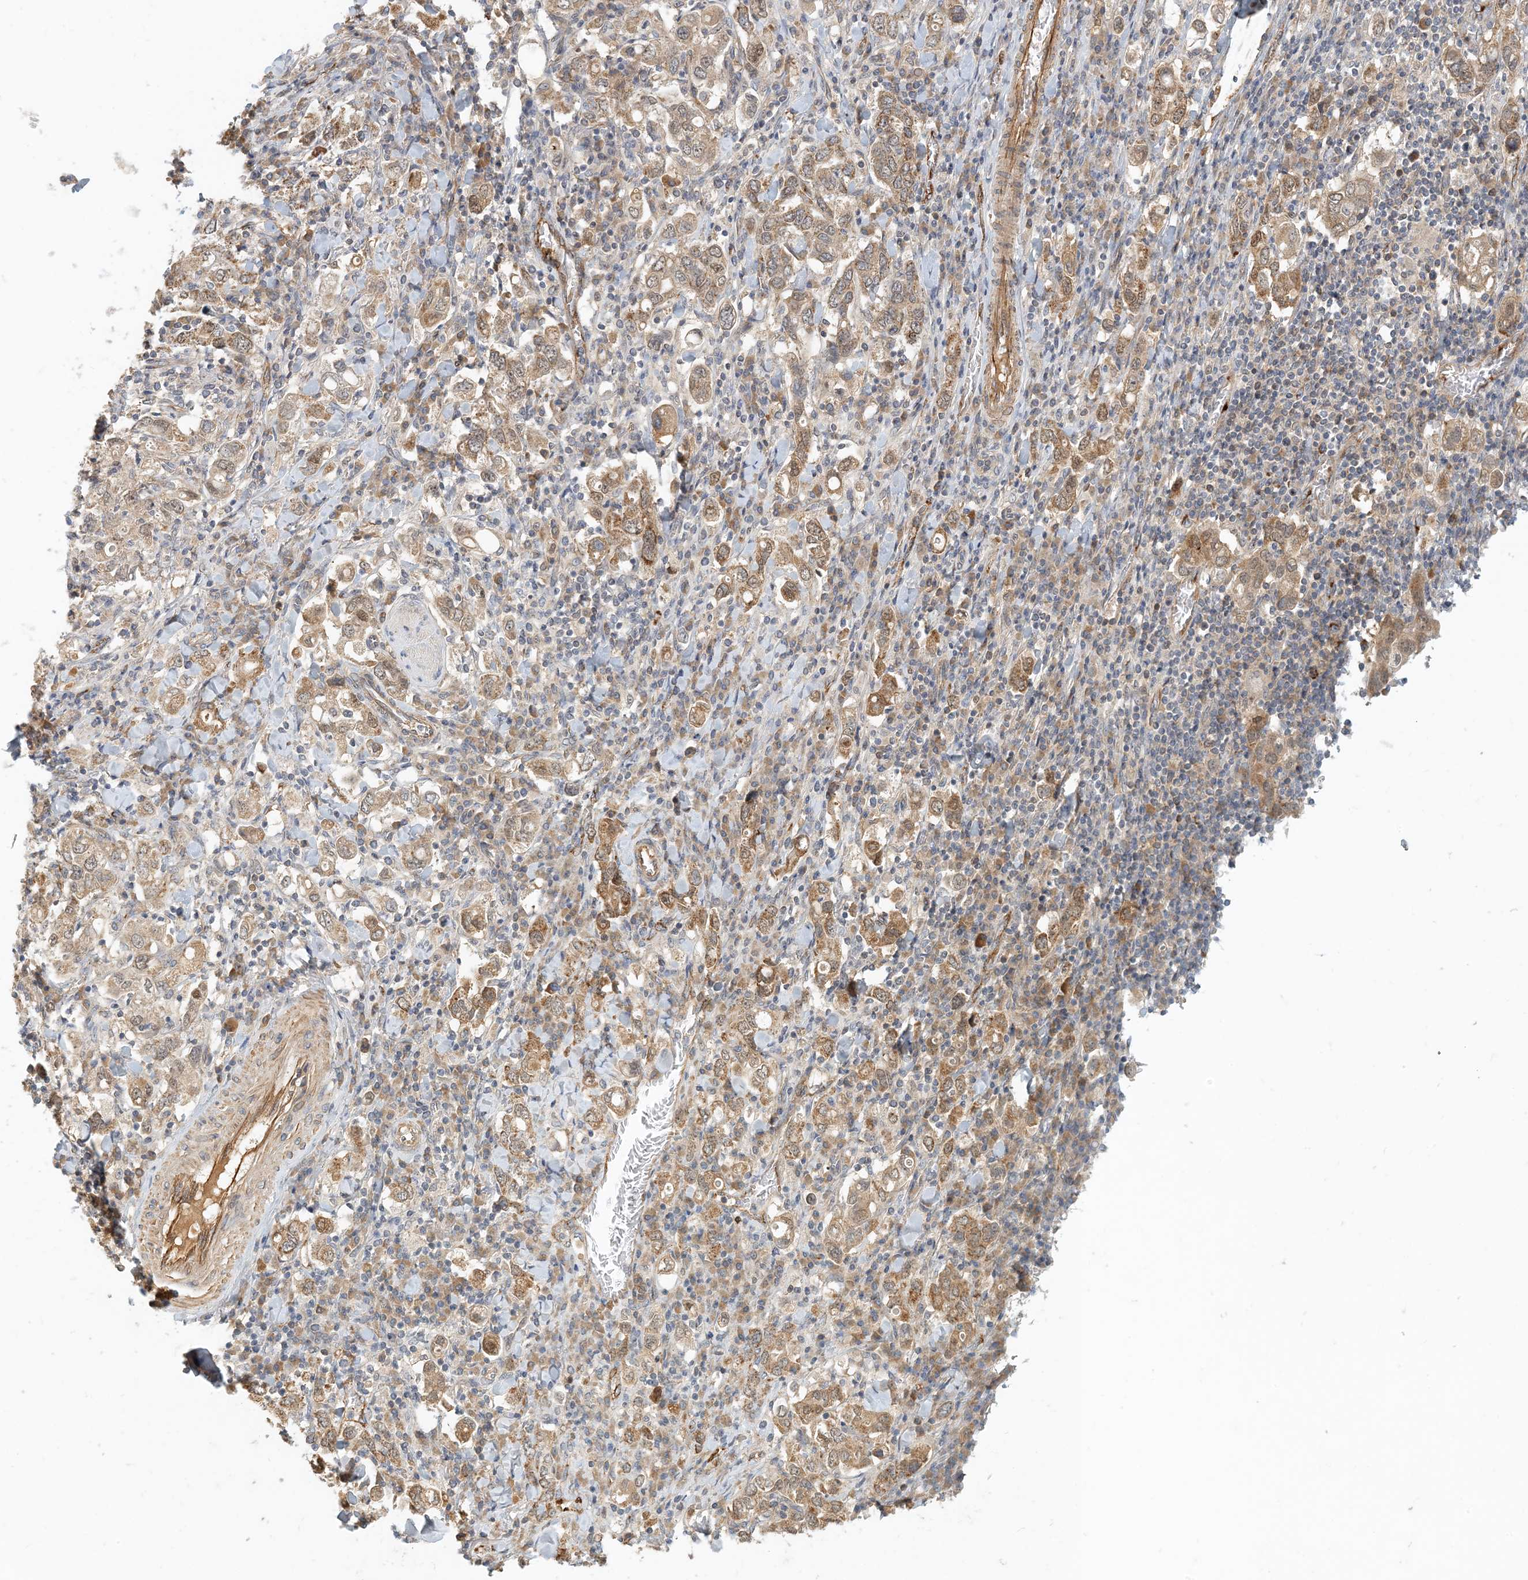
{"staining": {"intensity": "moderate", "quantity": ">75%", "location": "cytoplasmic/membranous"}, "tissue": "stomach cancer", "cell_type": "Tumor cells", "image_type": "cancer", "snomed": [{"axis": "morphology", "description": "Adenocarcinoma, NOS"}, {"axis": "topography", "description": "Stomach, upper"}], "caption": "Adenocarcinoma (stomach) tissue demonstrates moderate cytoplasmic/membranous expression in about >75% of tumor cells The staining was performed using DAB (3,3'-diaminobenzidine) to visualize the protein expression in brown, while the nuclei were stained in blue with hematoxylin (Magnification: 20x).", "gene": "ZBTB3", "patient": {"sex": "male", "age": 62}}